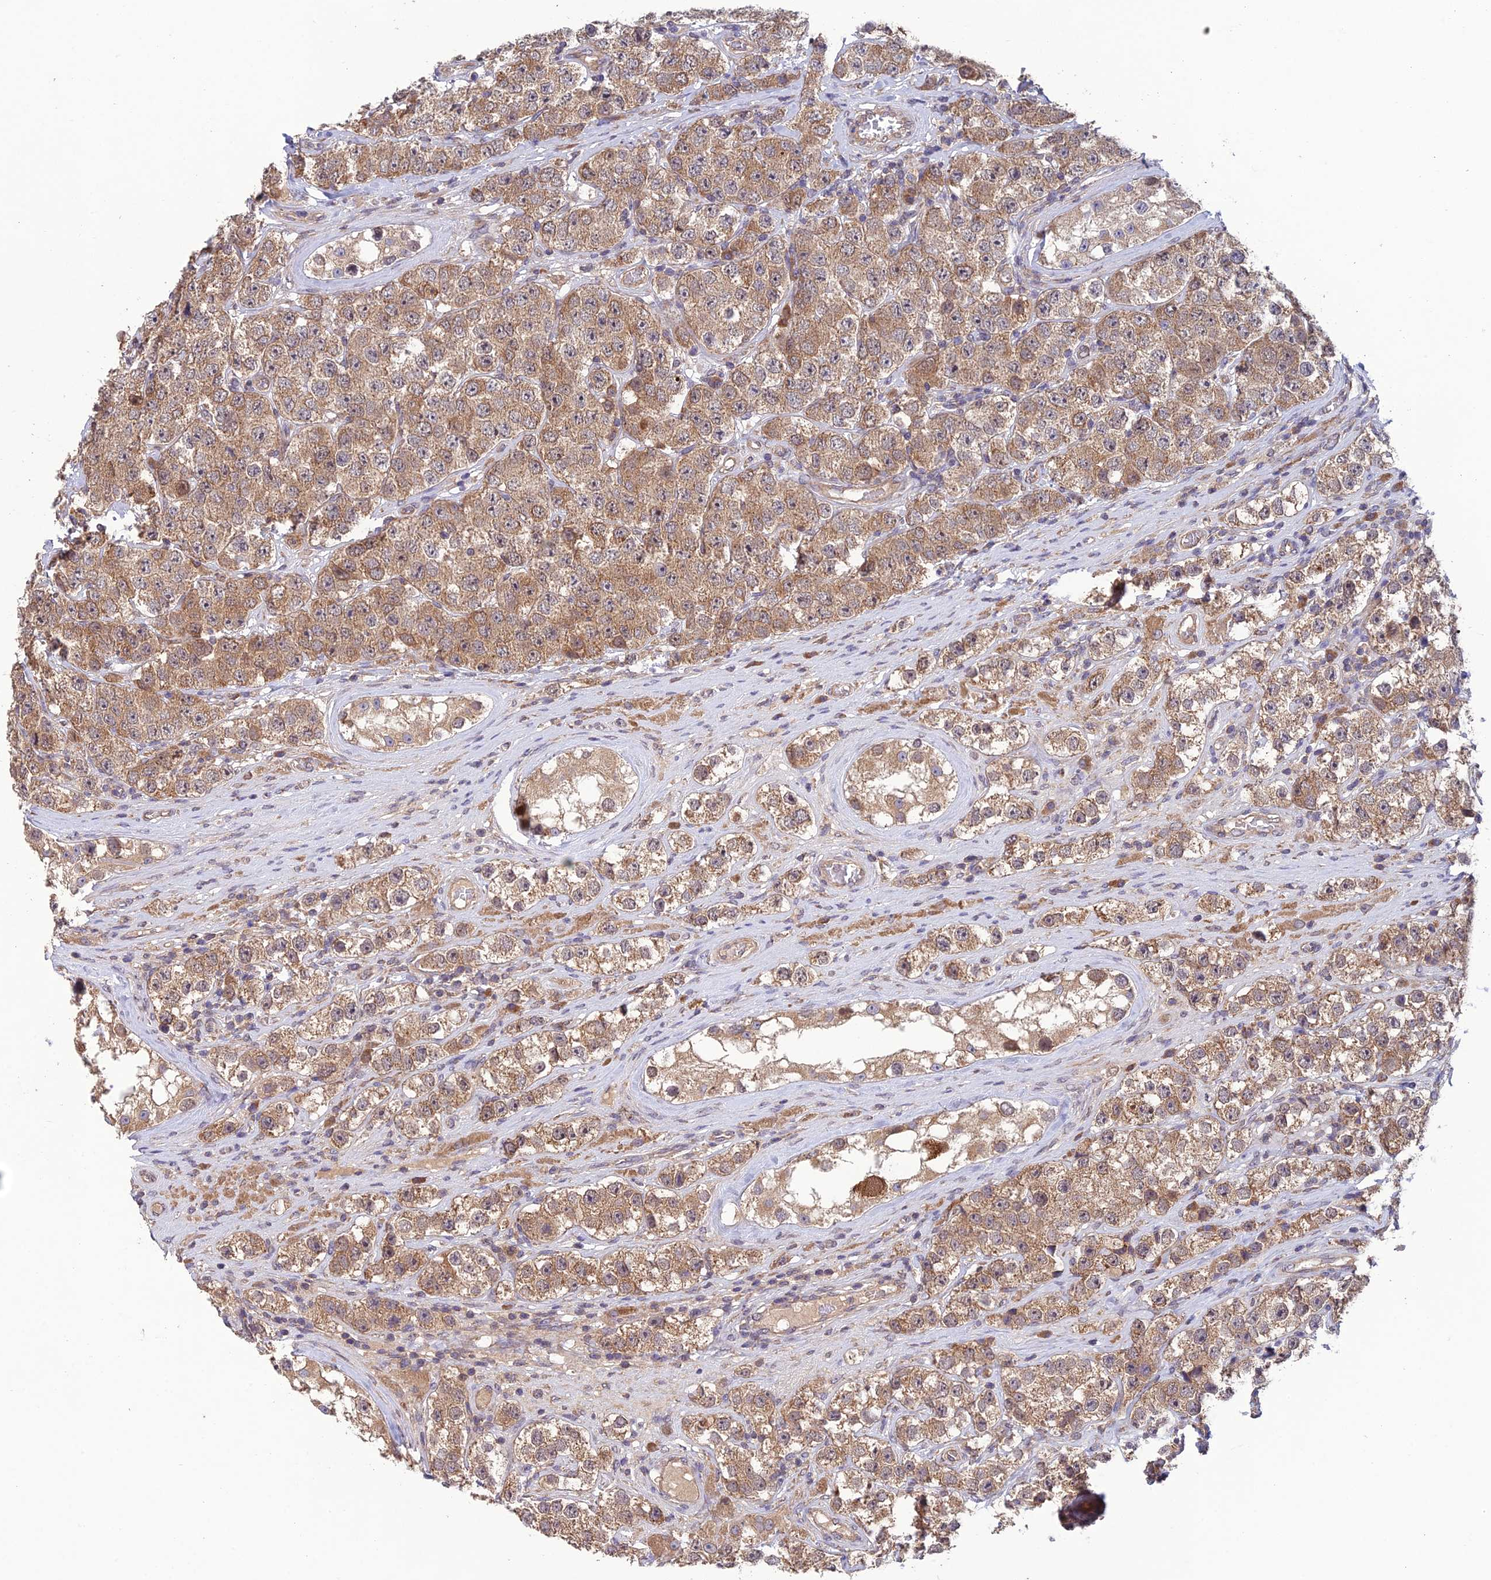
{"staining": {"intensity": "moderate", "quantity": ">75%", "location": "cytoplasmic/membranous"}, "tissue": "testis cancer", "cell_type": "Tumor cells", "image_type": "cancer", "snomed": [{"axis": "morphology", "description": "Seminoma, NOS"}, {"axis": "topography", "description": "Testis"}], "caption": "Testis cancer stained with a protein marker reveals moderate staining in tumor cells.", "gene": "MRNIP", "patient": {"sex": "male", "age": 28}}